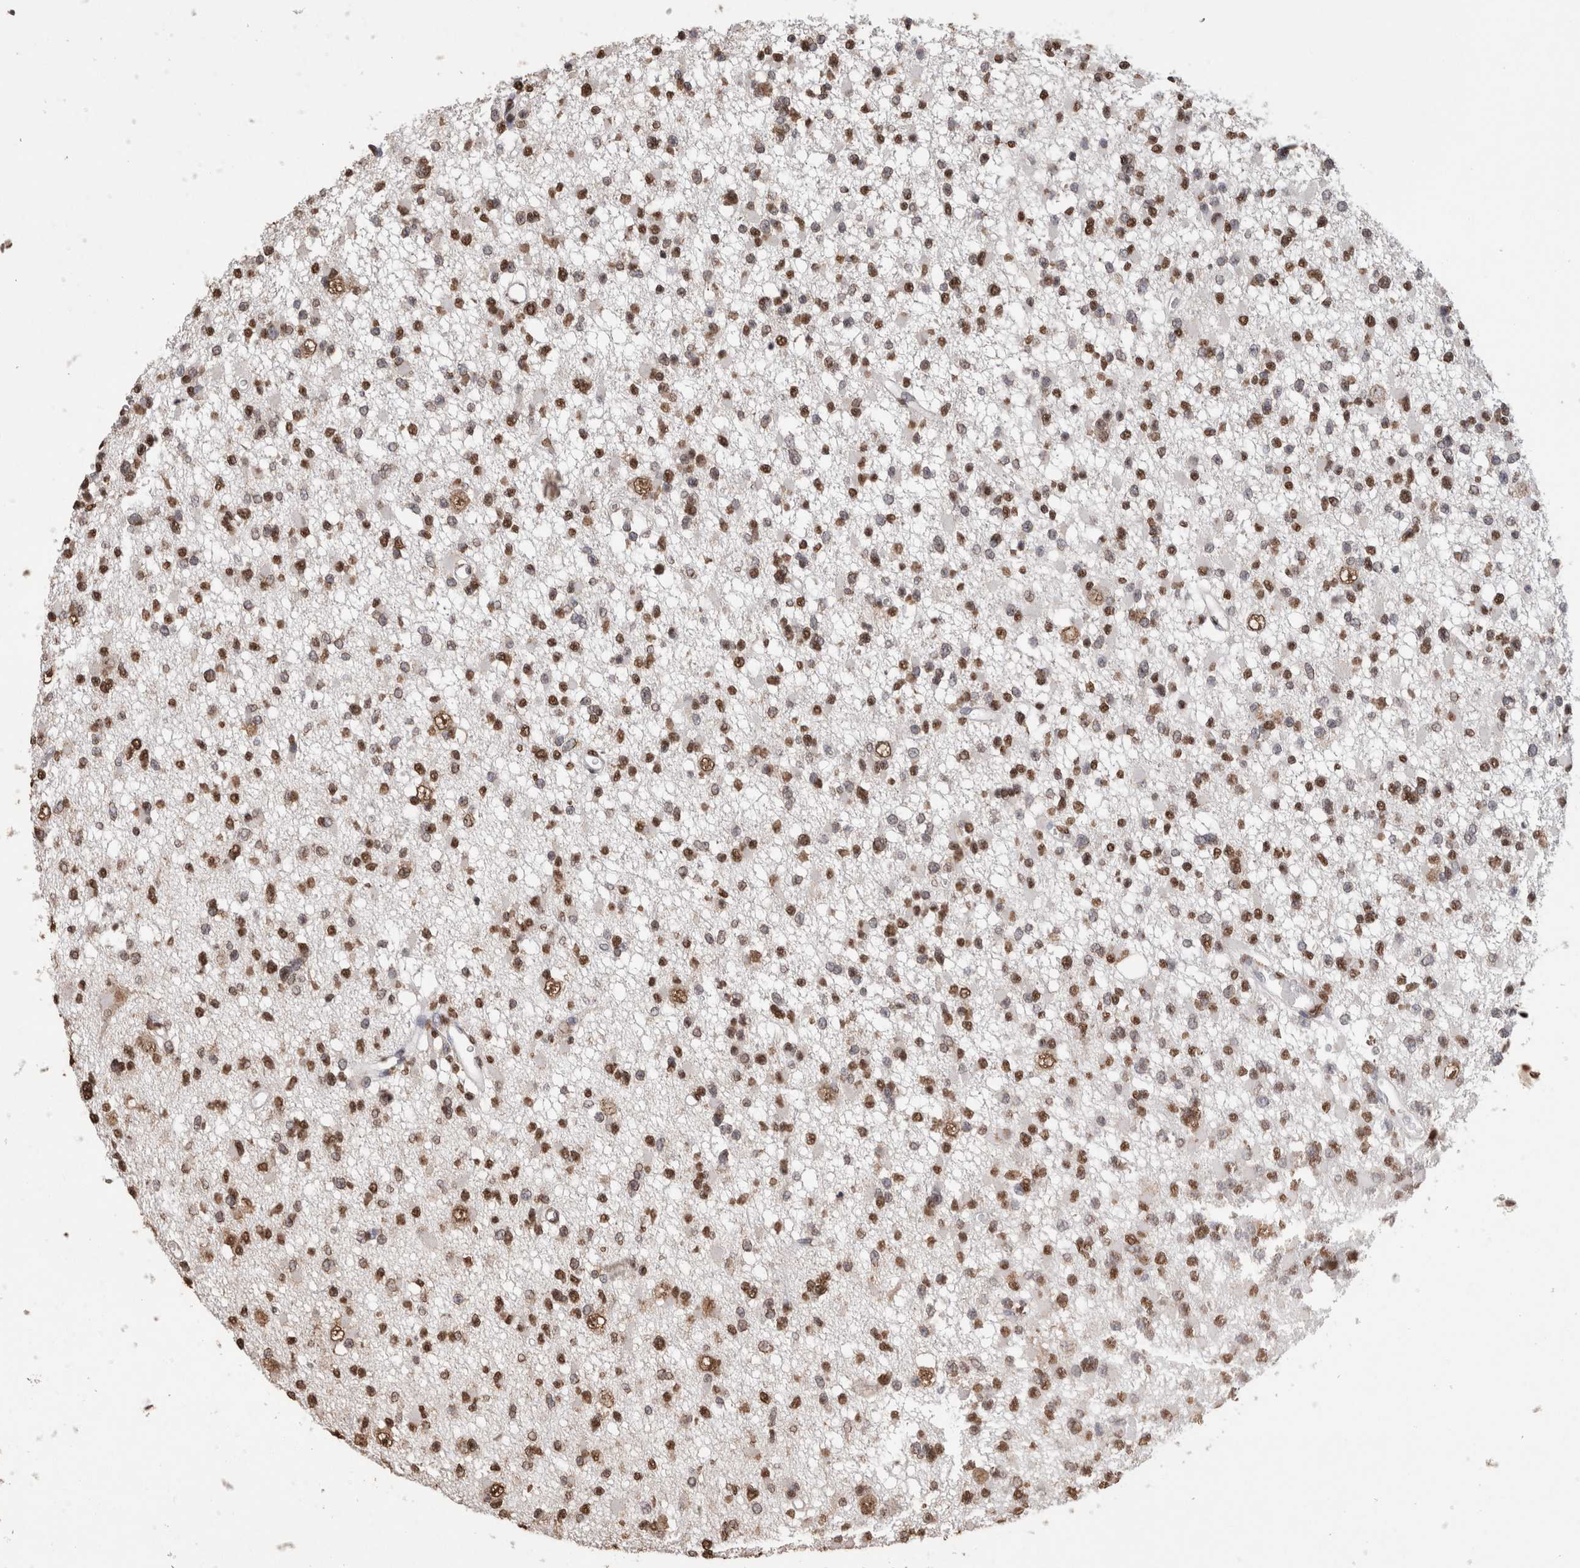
{"staining": {"intensity": "strong", "quantity": ">75%", "location": "nuclear"}, "tissue": "glioma", "cell_type": "Tumor cells", "image_type": "cancer", "snomed": [{"axis": "morphology", "description": "Glioma, malignant, Low grade"}, {"axis": "topography", "description": "Brain"}], "caption": "Immunohistochemical staining of glioma shows strong nuclear protein staining in about >75% of tumor cells.", "gene": "NTHL1", "patient": {"sex": "female", "age": 22}}